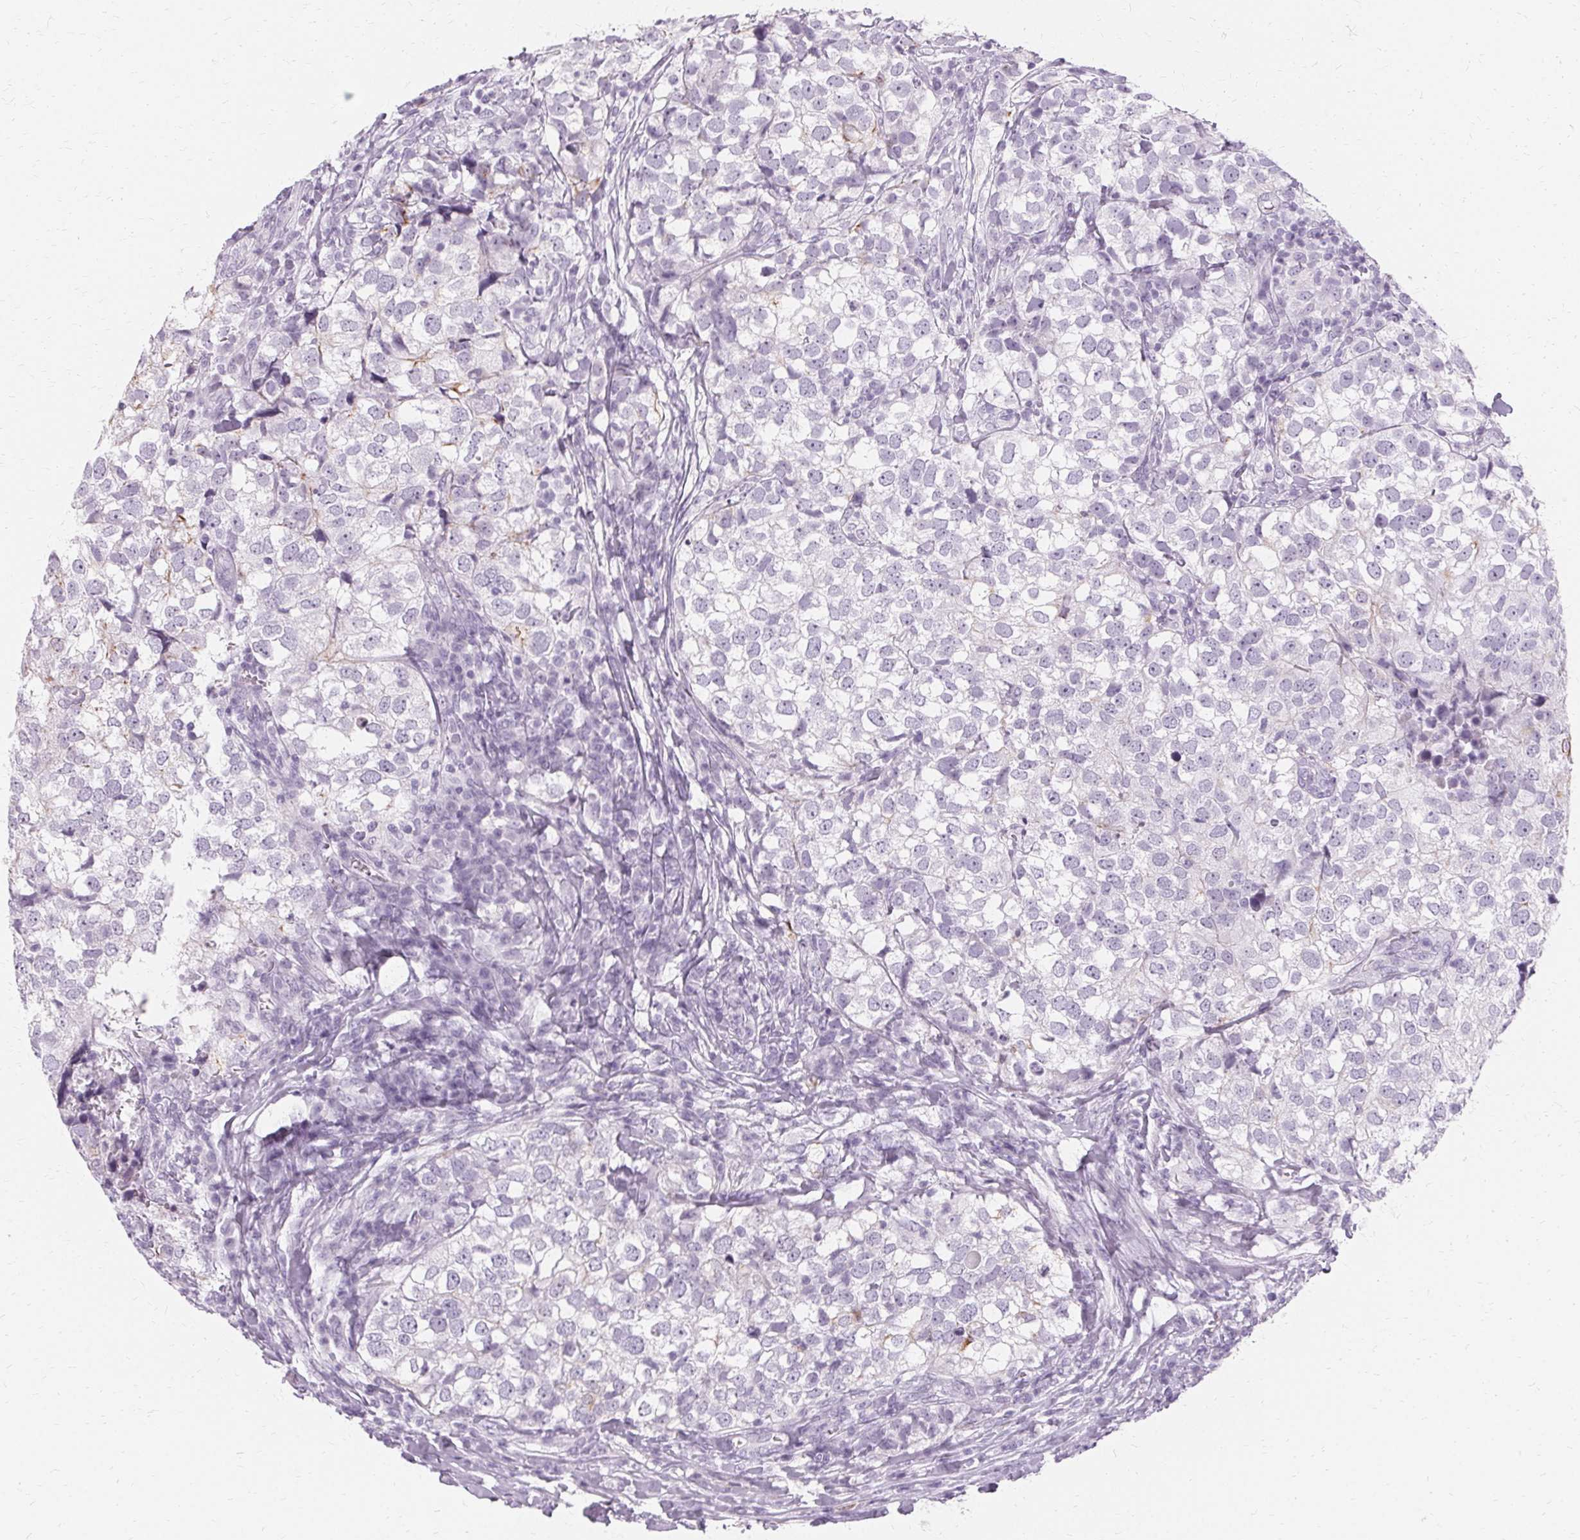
{"staining": {"intensity": "negative", "quantity": "none", "location": "none"}, "tissue": "breast cancer", "cell_type": "Tumor cells", "image_type": "cancer", "snomed": [{"axis": "morphology", "description": "Duct carcinoma"}, {"axis": "topography", "description": "Breast"}], "caption": "Tumor cells are negative for brown protein staining in breast cancer (intraductal carcinoma).", "gene": "KRT6C", "patient": {"sex": "female", "age": 30}}